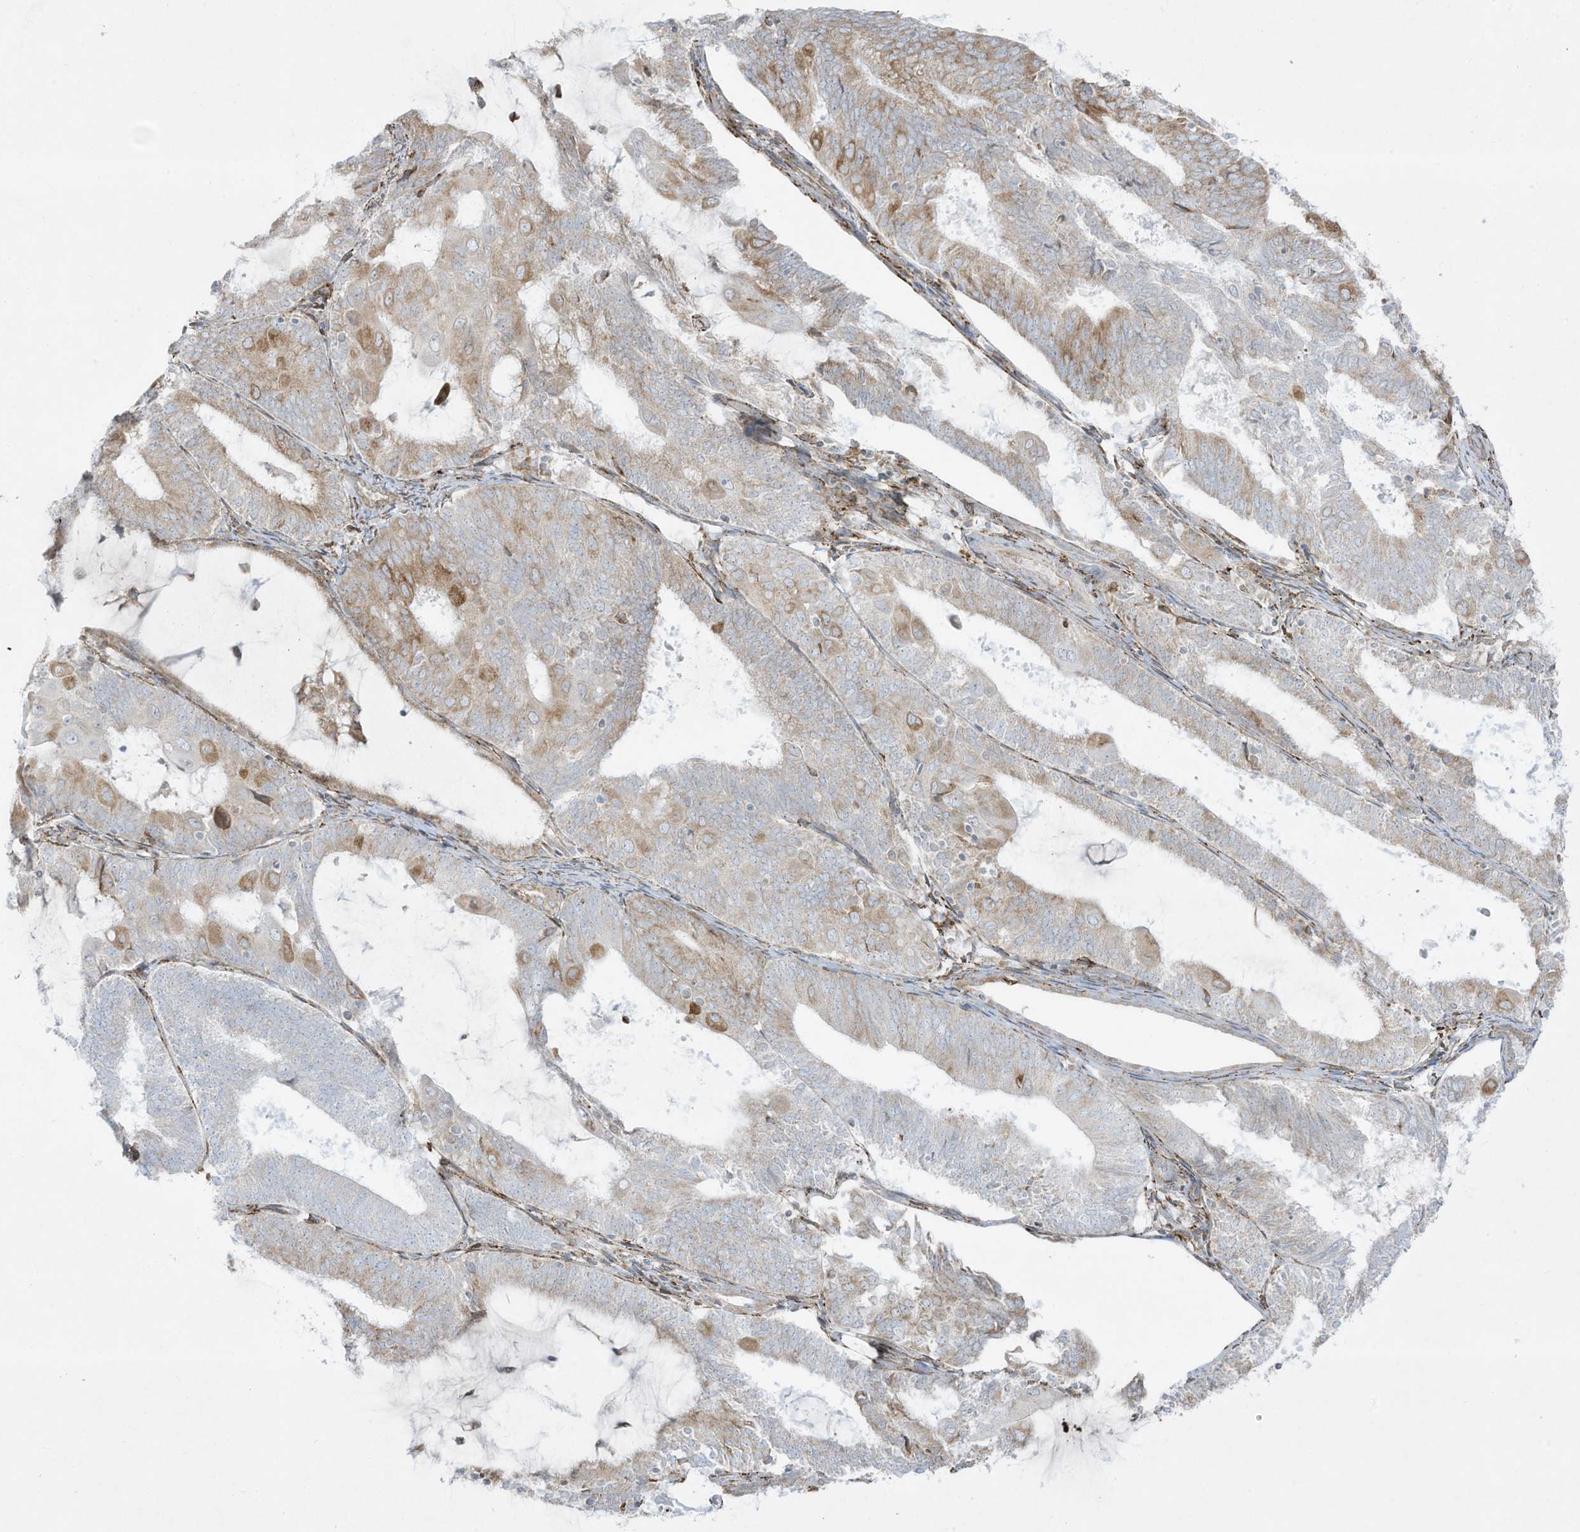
{"staining": {"intensity": "moderate", "quantity": "<25%", "location": "cytoplasmic/membranous"}, "tissue": "endometrial cancer", "cell_type": "Tumor cells", "image_type": "cancer", "snomed": [{"axis": "morphology", "description": "Adenocarcinoma, NOS"}, {"axis": "topography", "description": "Endometrium"}], "caption": "Immunohistochemistry of endometrial cancer (adenocarcinoma) reveals low levels of moderate cytoplasmic/membranous staining in approximately <25% of tumor cells. (DAB = brown stain, brightfield microscopy at high magnification).", "gene": "PTK6", "patient": {"sex": "female", "age": 81}}